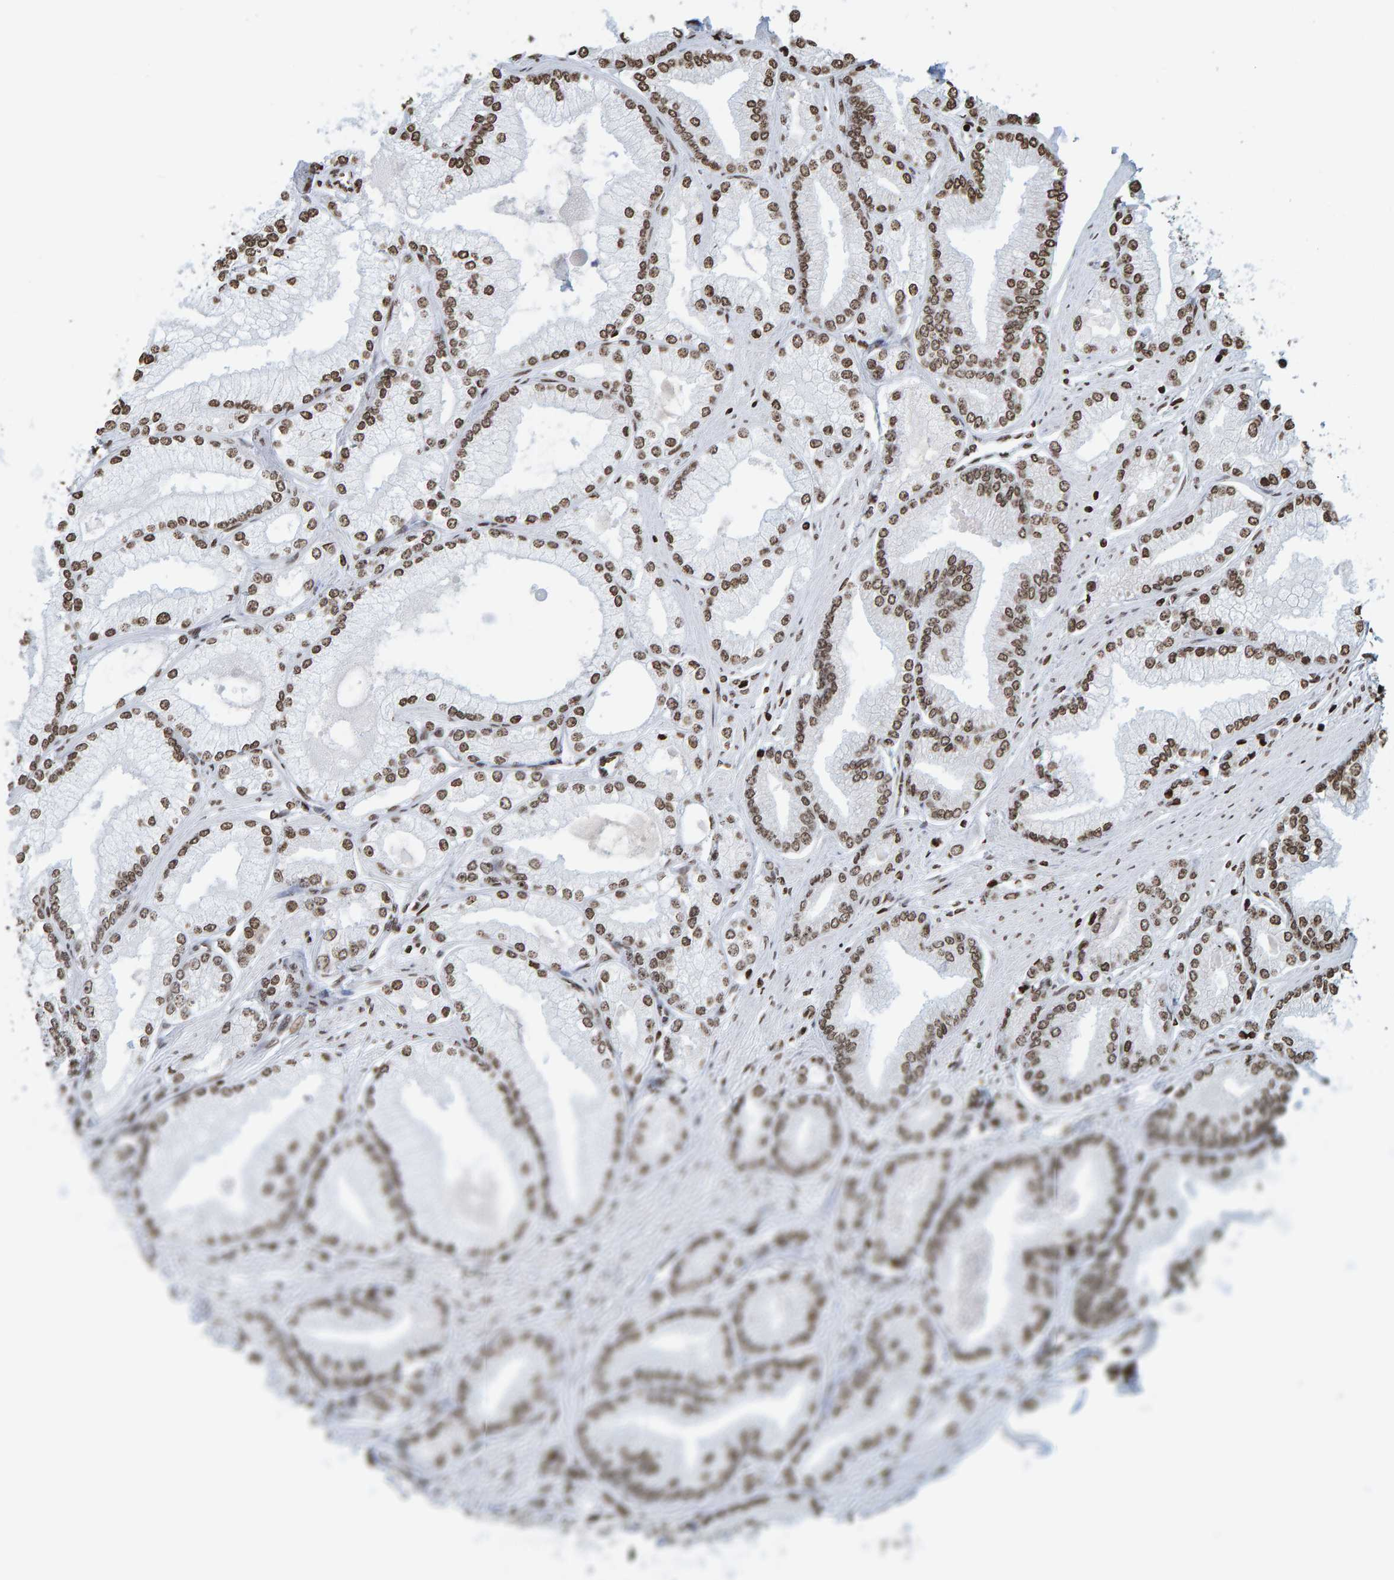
{"staining": {"intensity": "moderate", "quantity": ">75%", "location": "nuclear"}, "tissue": "prostate cancer", "cell_type": "Tumor cells", "image_type": "cancer", "snomed": [{"axis": "morphology", "description": "Adenocarcinoma, Low grade"}, {"axis": "topography", "description": "Prostate"}], "caption": "Immunohistochemistry (IHC) (DAB (3,3'-diaminobenzidine)) staining of human prostate low-grade adenocarcinoma displays moderate nuclear protein staining in approximately >75% of tumor cells.", "gene": "BRF2", "patient": {"sex": "male", "age": 52}}